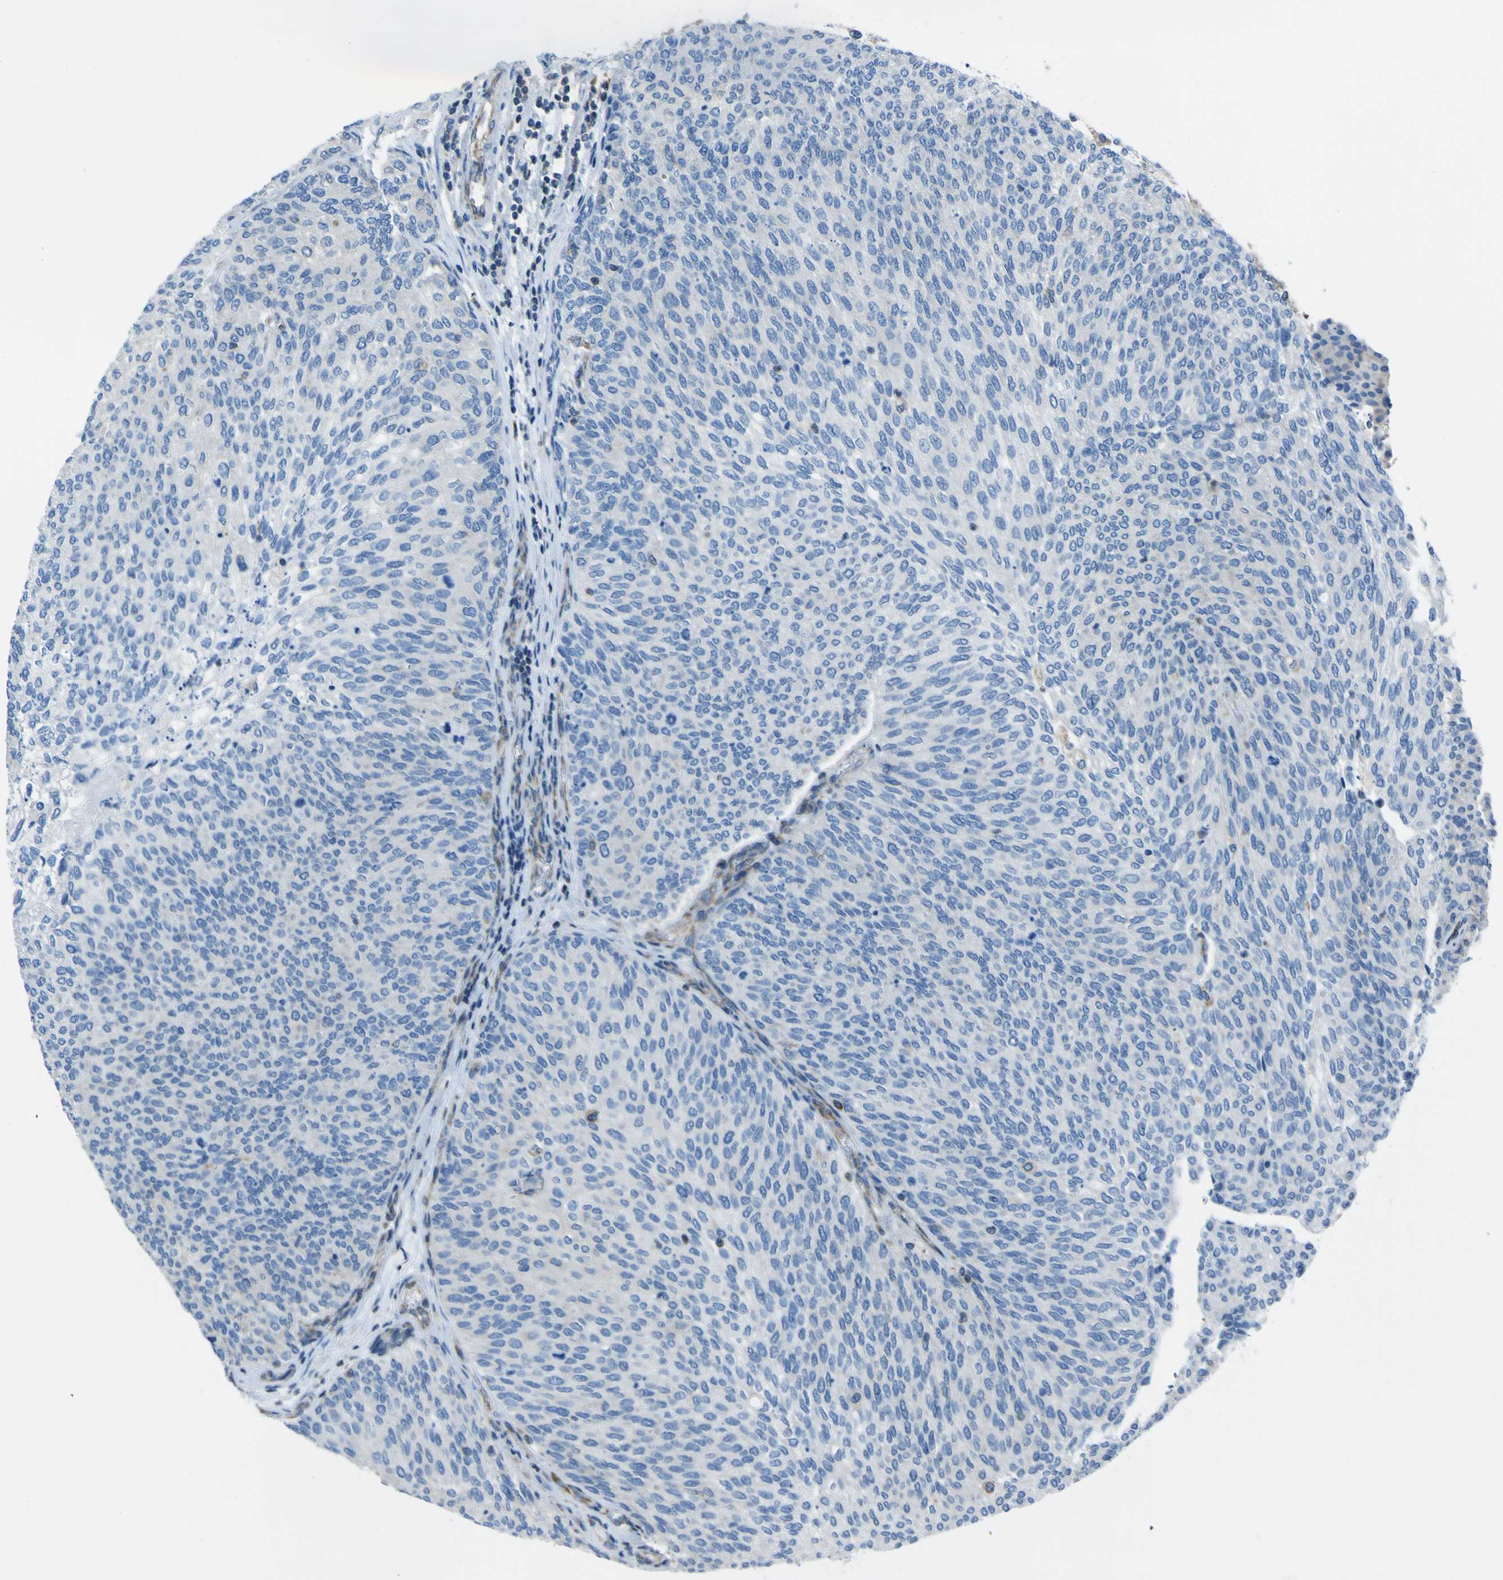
{"staining": {"intensity": "negative", "quantity": "none", "location": "none"}, "tissue": "urothelial cancer", "cell_type": "Tumor cells", "image_type": "cancer", "snomed": [{"axis": "morphology", "description": "Urothelial carcinoma, Low grade"}, {"axis": "topography", "description": "Urinary bladder"}], "caption": "Immunohistochemical staining of human urothelial carcinoma (low-grade) shows no significant expression in tumor cells.", "gene": "STIM1", "patient": {"sex": "female", "age": 79}}